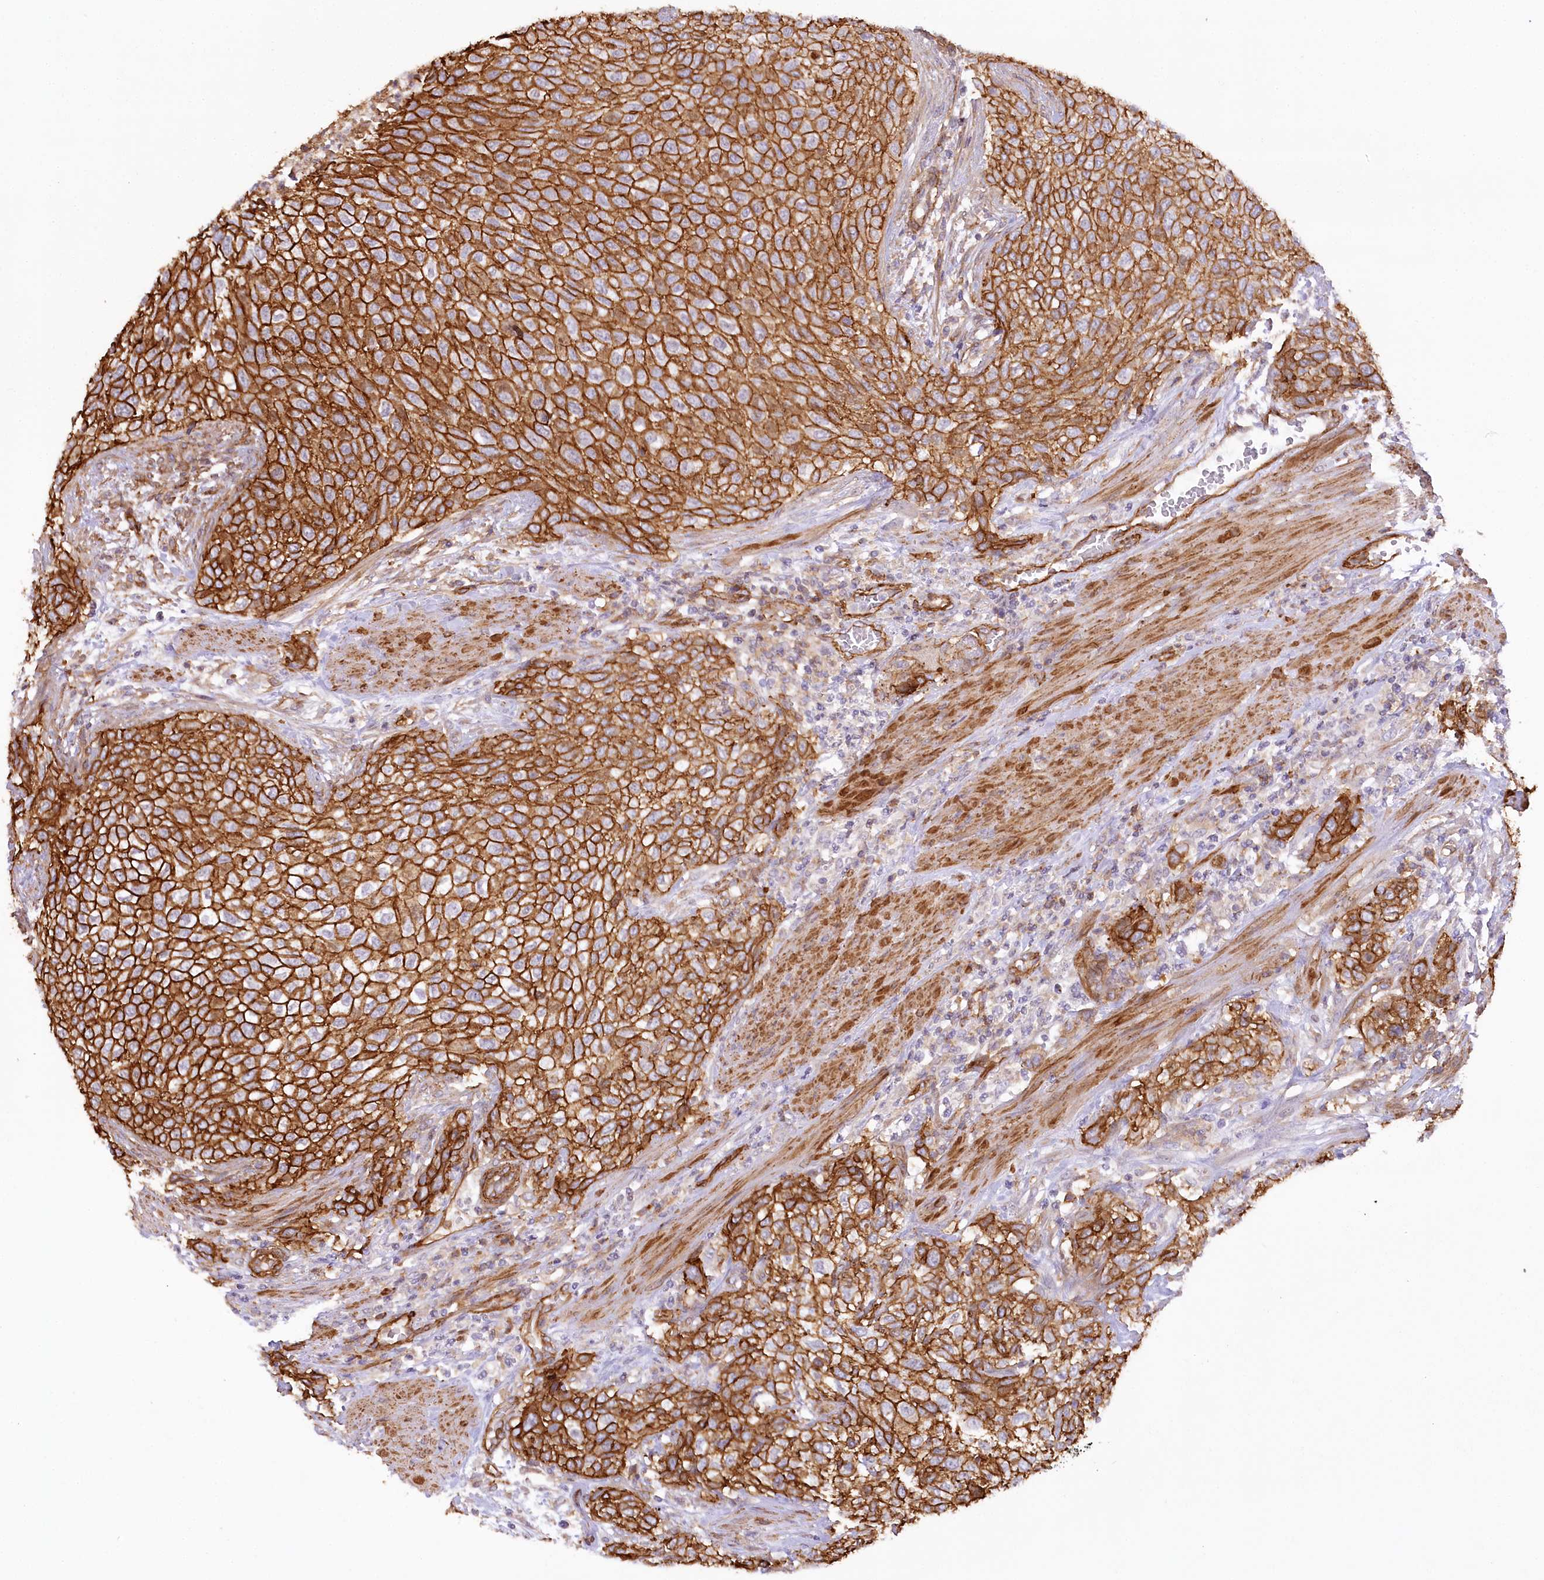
{"staining": {"intensity": "strong", "quantity": ">75%", "location": "cytoplasmic/membranous"}, "tissue": "urothelial cancer", "cell_type": "Tumor cells", "image_type": "cancer", "snomed": [{"axis": "morphology", "description": "Urothelial carcinoma, High grade"}, {"axis": "topography", "description": "Urinary bladder"}], "caption": "High-grade urothelial carcinoma was stained to show a protein in brown. There is high levels of strong cytoplasmic/membranous expression in approximately >75% of tumor cells.", "gene": "SYNPO2", "patient": {"sex": "male", "age": 35}}